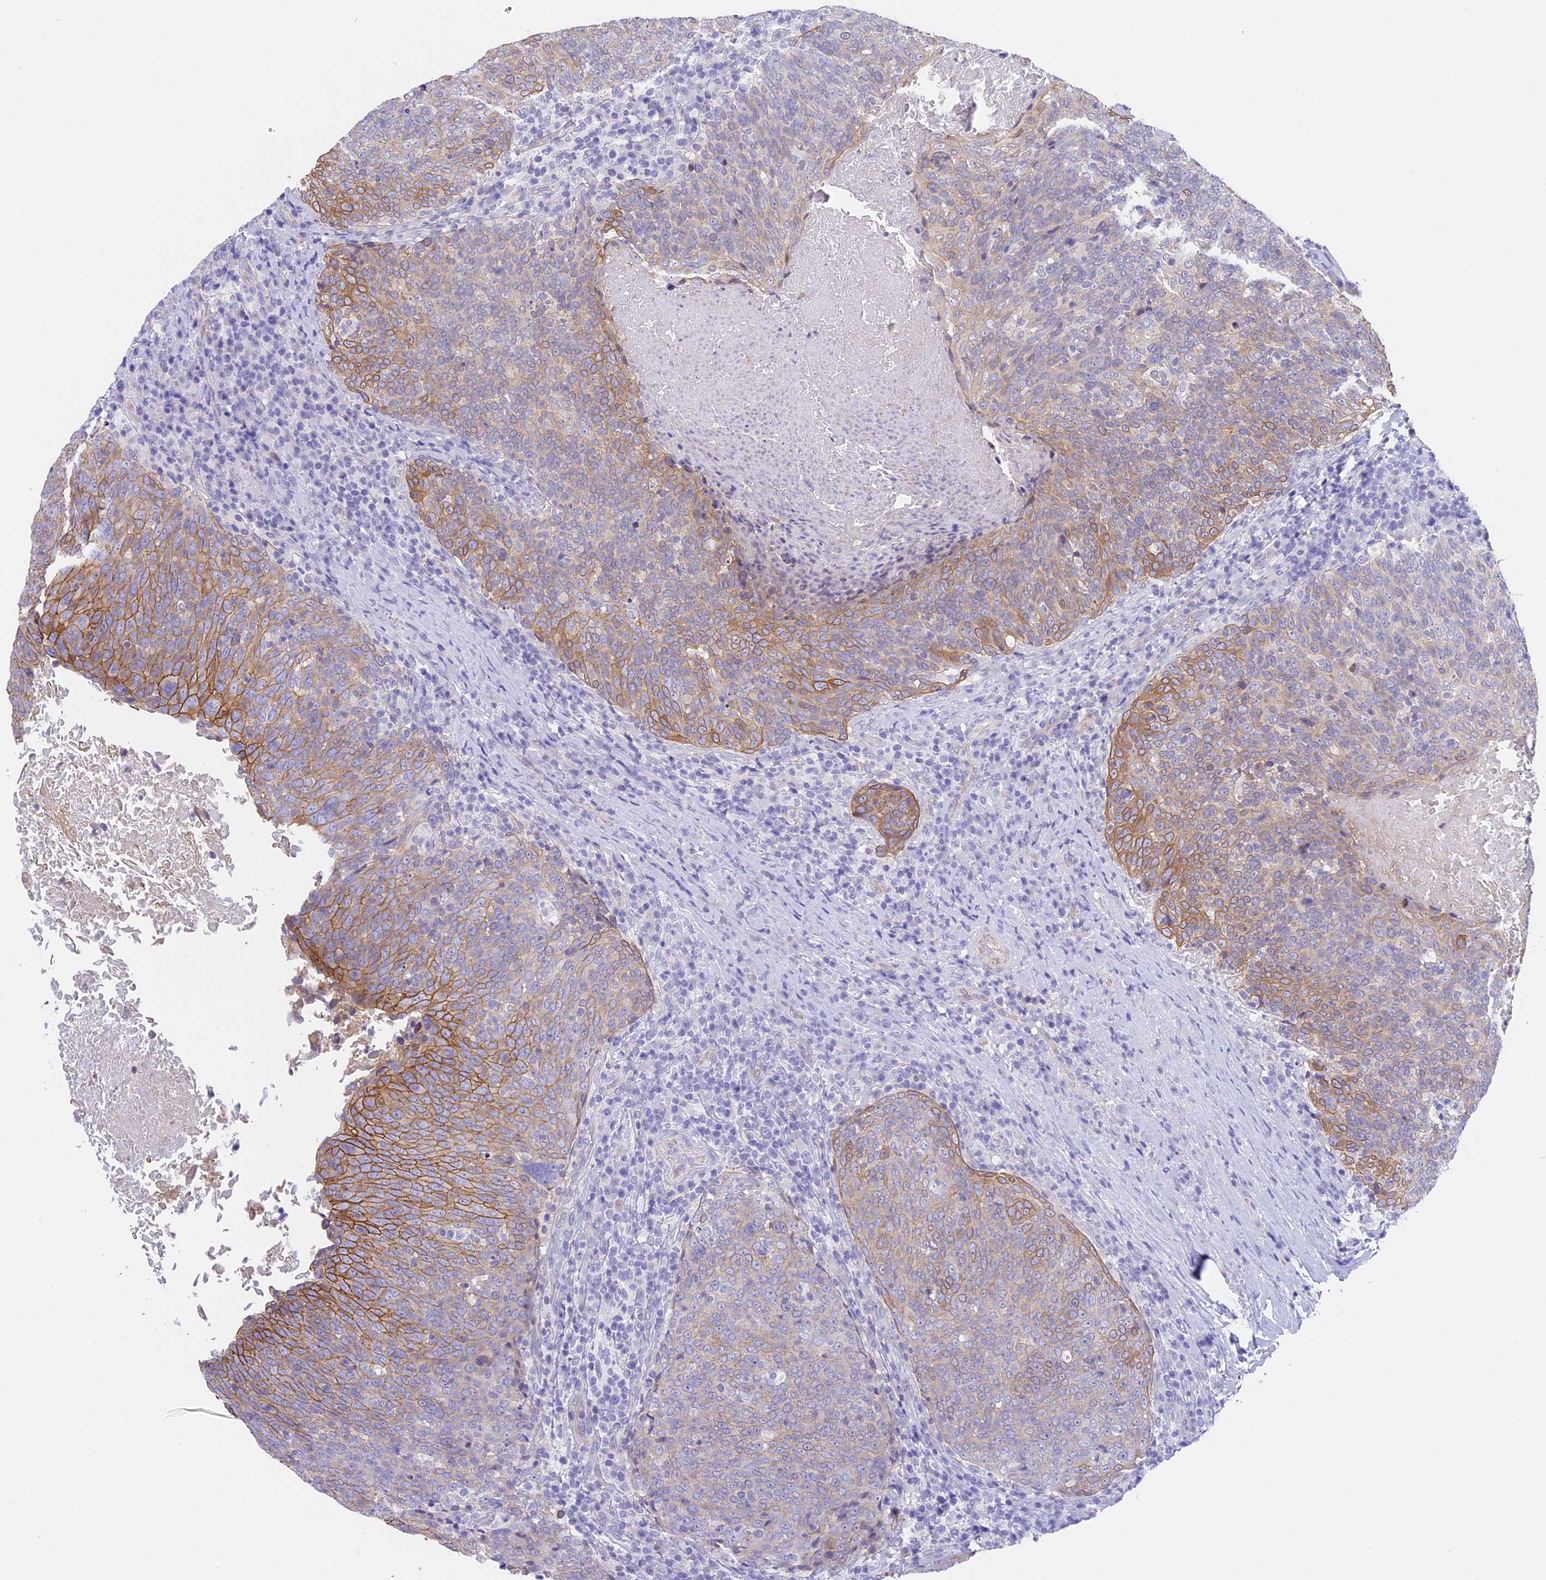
{"staining": {"intensity": "moderate", "quantity": "<25%", "location": "cytoplasmic/membranous"}, "tissue": "head and neck cancer", "cell_type": "Tumor cells", "image_type": "cancer", "snomed": [{"axis": "morphology", "description": "Squamous cell carcinoma, NOS"}, {"axis": "morphology", "description": "Squamous cell carcinoma, metastatic, NOS"}, {"axis": "topography", "description": "Lymph node"}, {"axis": "topography", "description": "Head-Neck"}], "caption": "Protein staining of head and neck cancer tissue exhibits moderate cytoplasmic/membranous staining in approximately <25% of tumor cells.", "gene": "TACSTD2", "patient": {"sex": "male", "age": 62}}